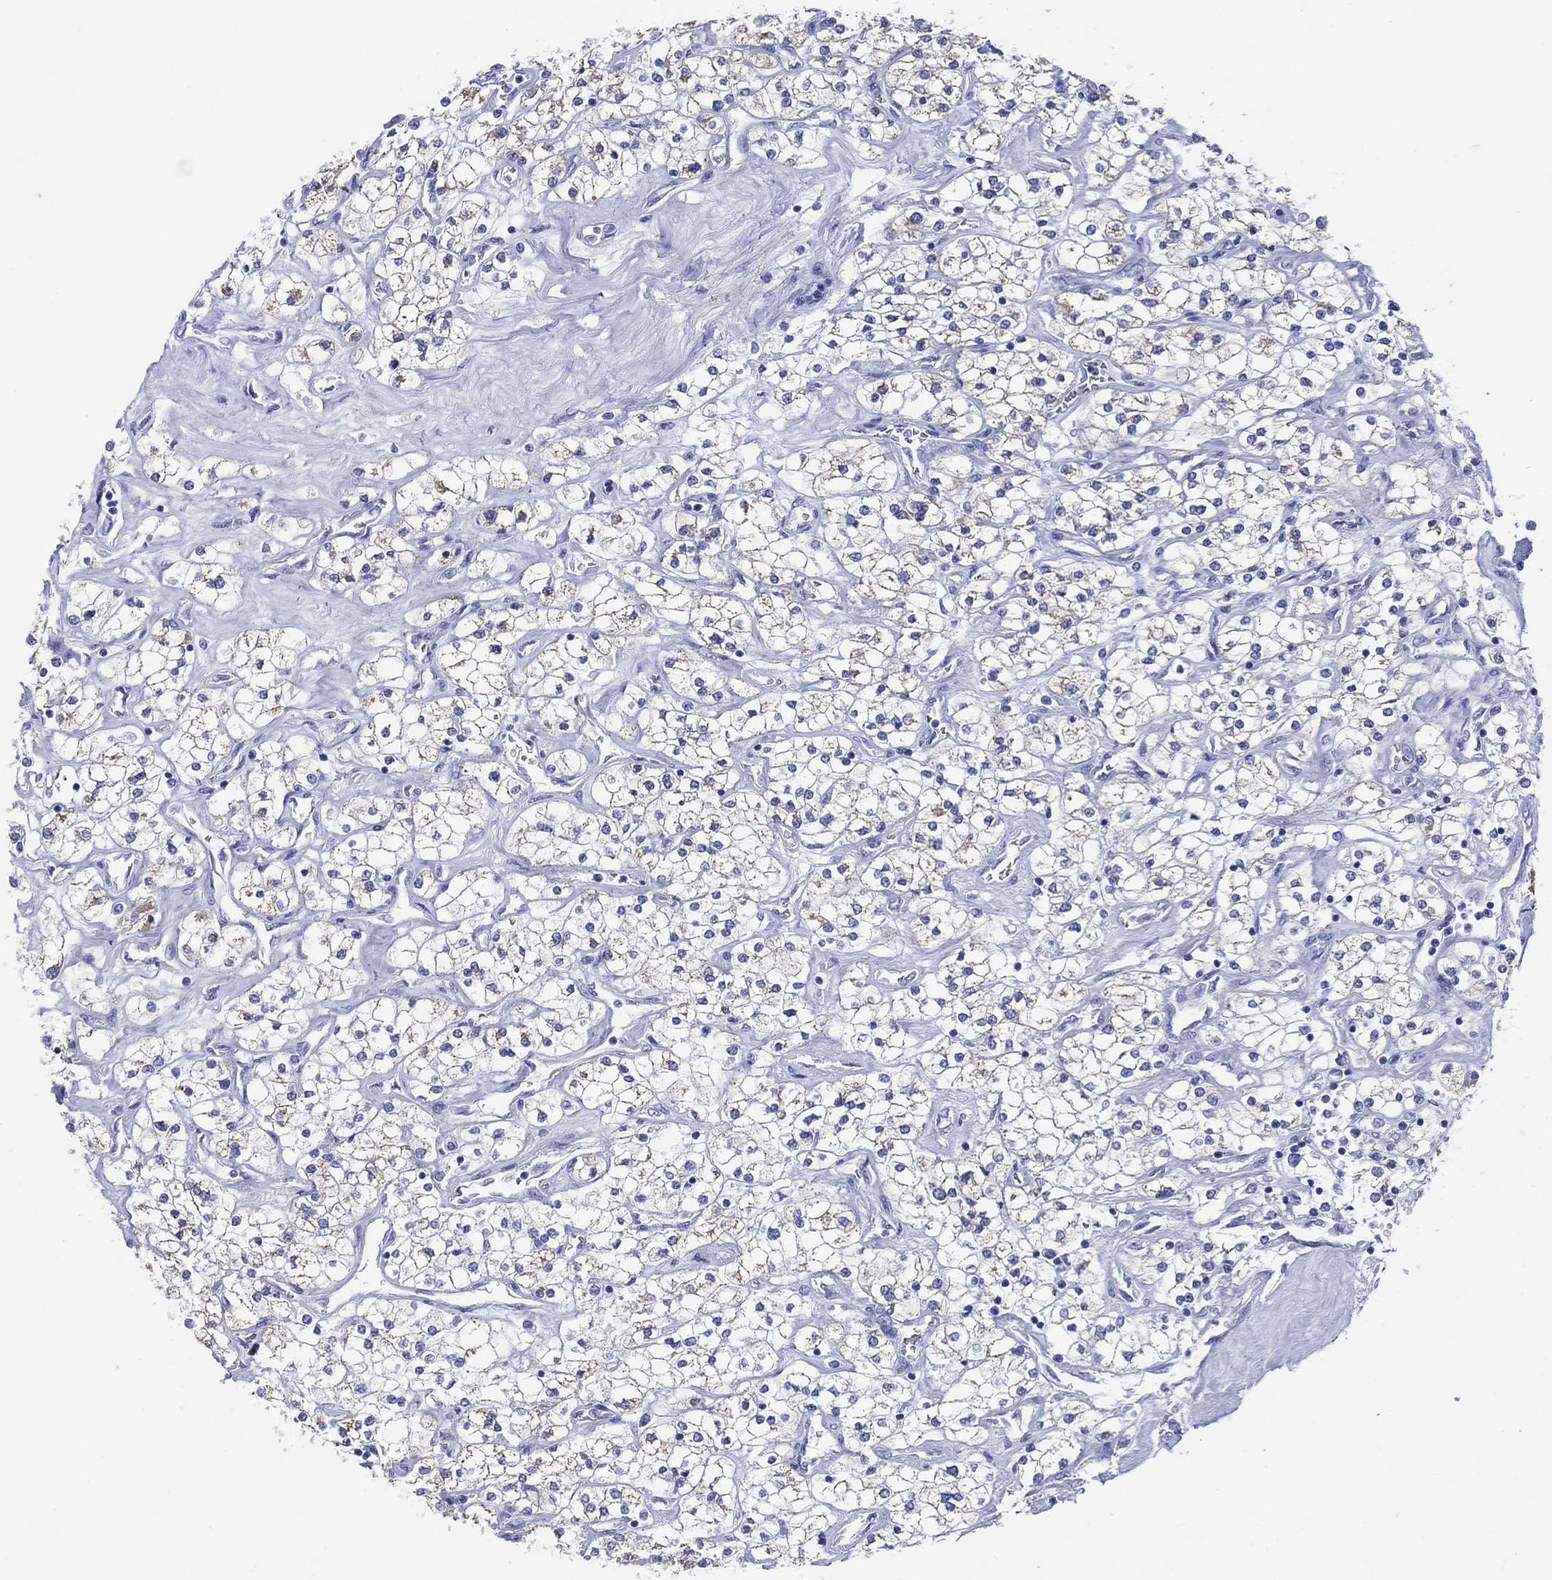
{"staining": {"intensity": "negative", "quantity": "none", "location": "none"}, "tissue": "renal cancer", "cell_type": "Tumor cells", "image_type": "cancer", "snomed": [{"axis": "morphology", "description": "Adenocarcinoma, NOS"}, {"axis": "topography", "description": "Kidney"}], "caption": "This is an immunohistochemistry (IHC) histopathology image of adenocarcinoma (renal). There is no expression in tumor cells.", "gene": "LRRD1", "patient": {"sex": "male", "age": 80}}